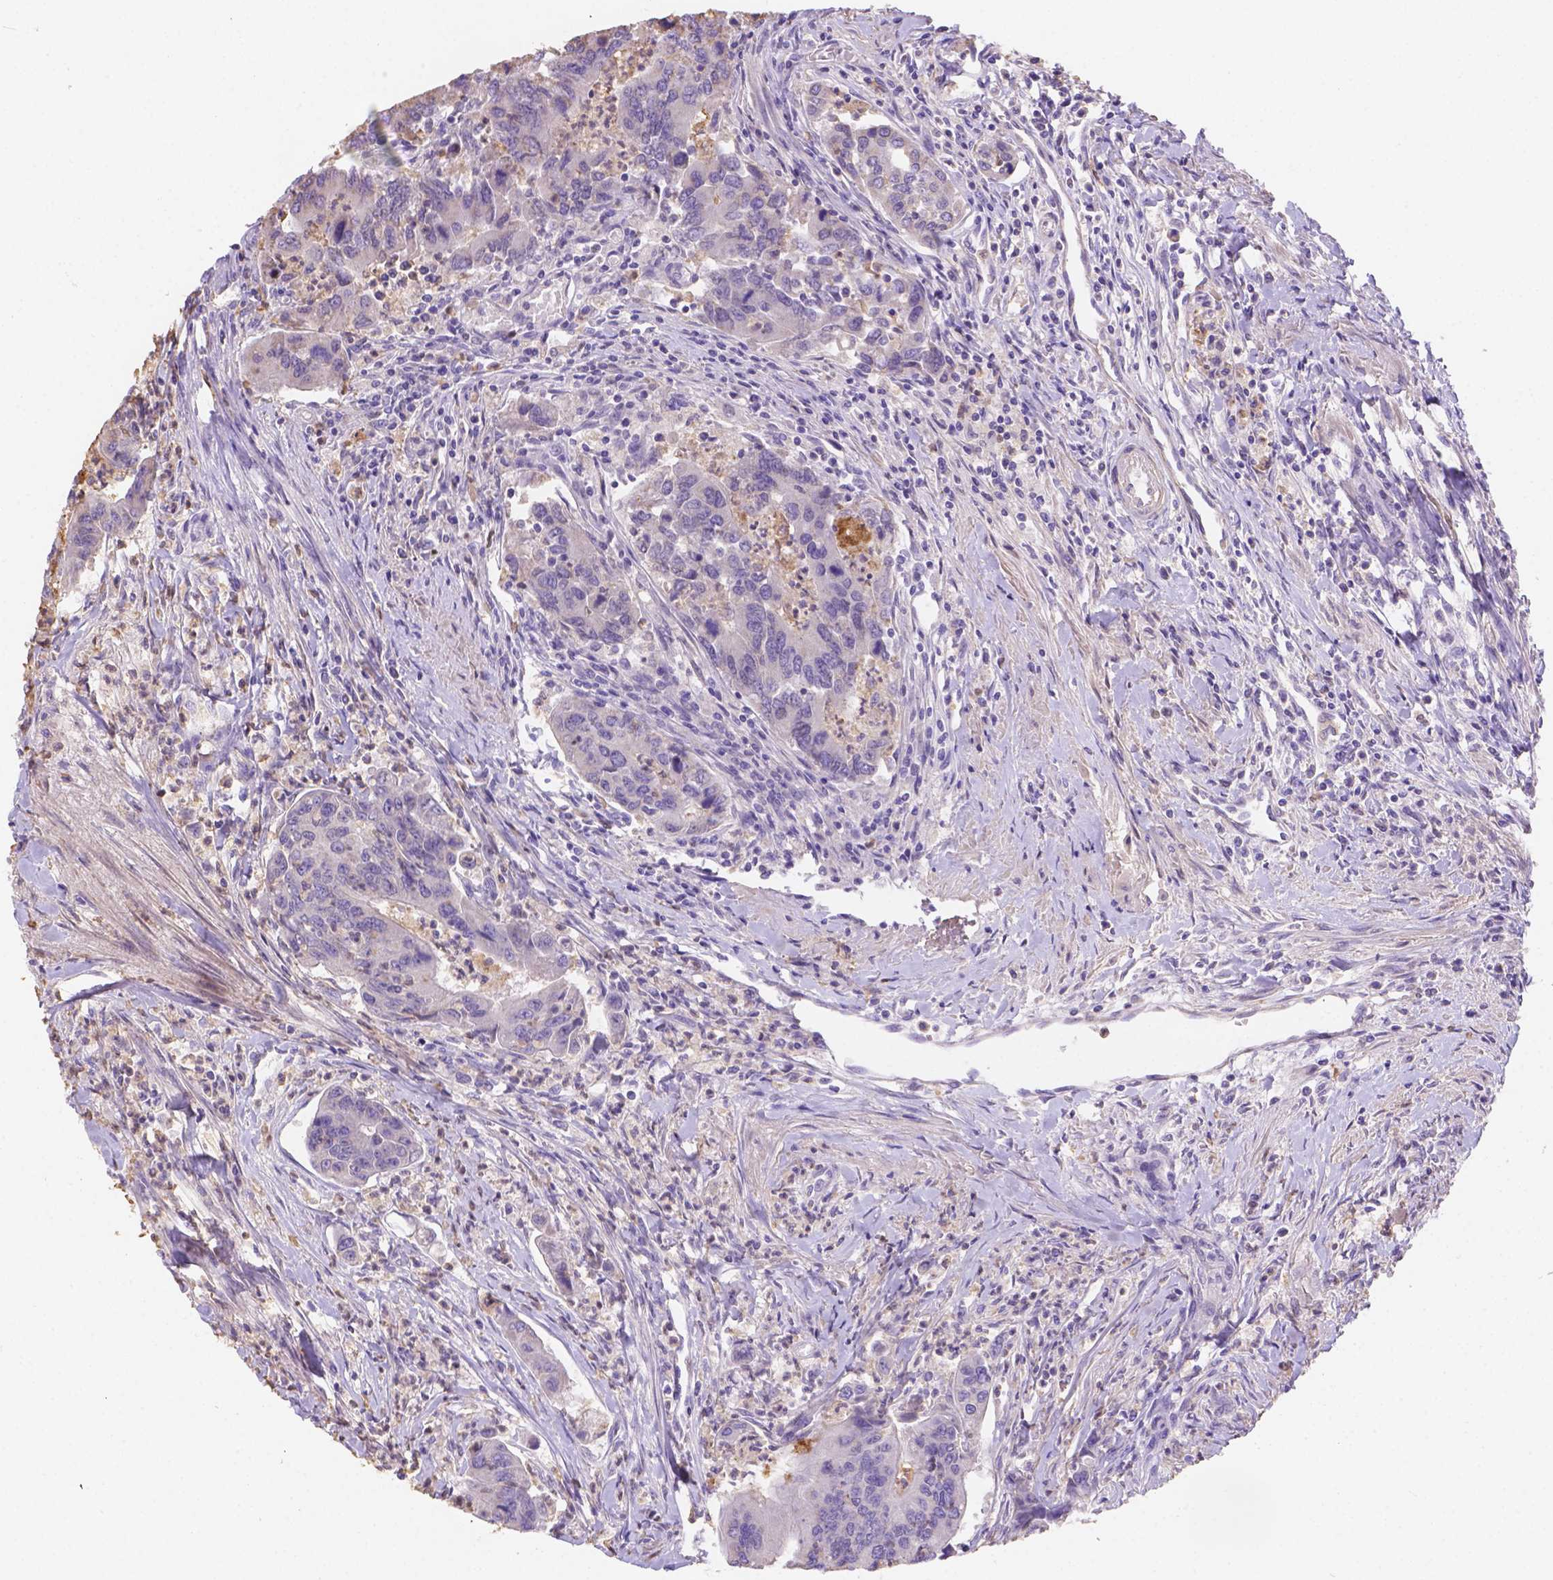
{"staining": {"intensity": "negative", "quantity": "none", "location": "none"}, "tissue": "colorectal cancer", "cell_type": "Tumor cells", "image_type": "cancer", "snomed": [{"axis": "morphology", "description": "Adenocarcinoma, NOS"}, {"axis": "topography", "description": "Colon"}], "caption": "Tumor cells are negative for protein expression in human colorectal cancer. (Stains: DAB (3,3'-diaminobenzidine) immunohistochemistry (IHC) with hematoxylin counter stain, Microscopy: brightfield microscopy at high magnification).", "gene": "NXPE2", "patient": {"sex": "female", "age": 67}}